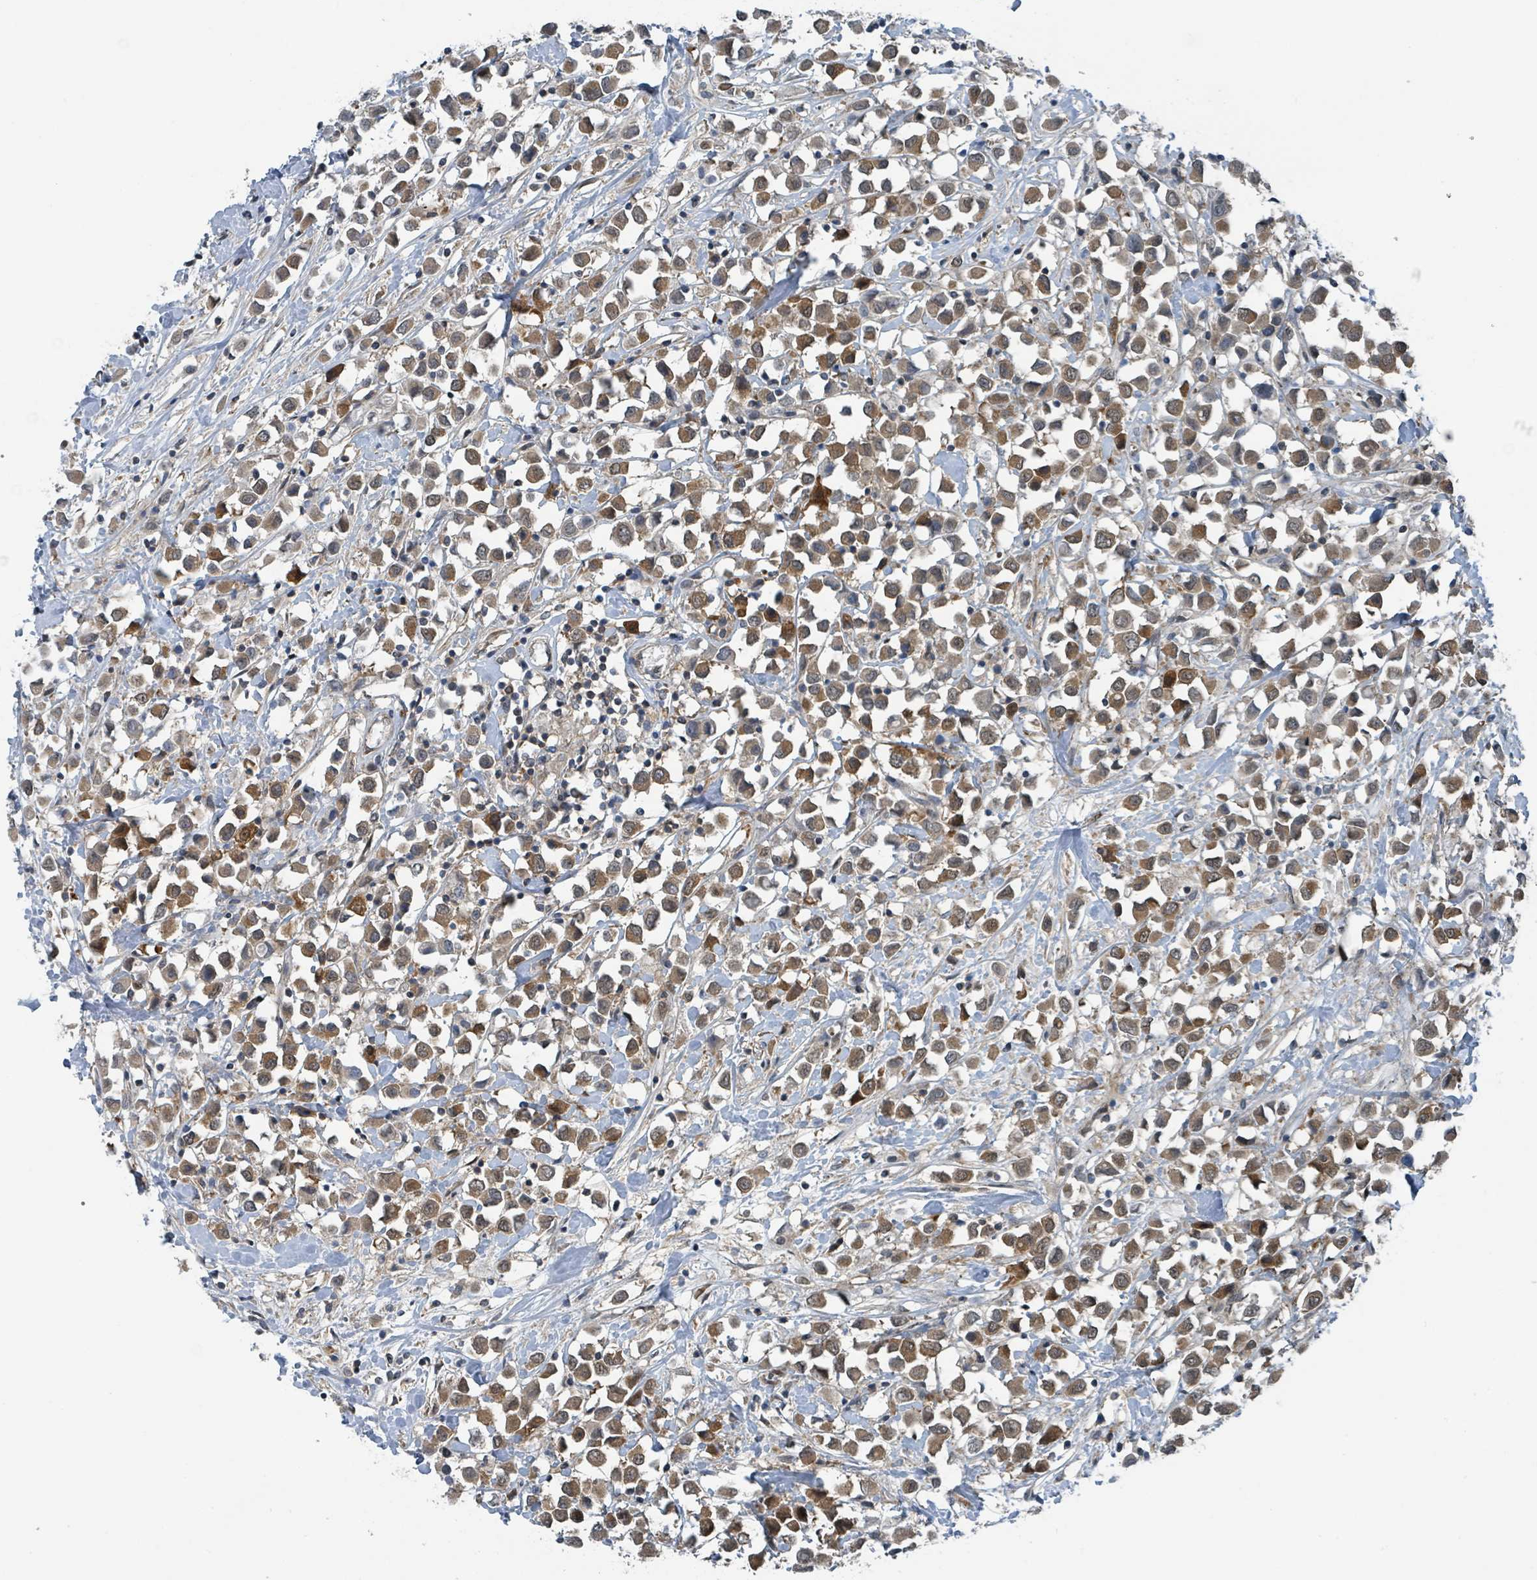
{"staining": {"intensity": "moderate", "quantity": ">75%", "location": "cytoplasmic/membranous"}, "tissue": "breast cancer", "cell_type": "Tumor cells", "image_type": "cancer", "snomed": [{"axis": "morphology", "description": "Duct carcinoma"}, {"axis": "topography", "description": "Breast"}], "caption": "Approximately >75% of tumor cells in human breast intraductal carcinoma exhibit moderate cytoplasmic/membranous protein expression as visualized by brown immunohistochemical staining.", "gene": "GOLGA7", "patient": {"sex": "female", "age": 61}}